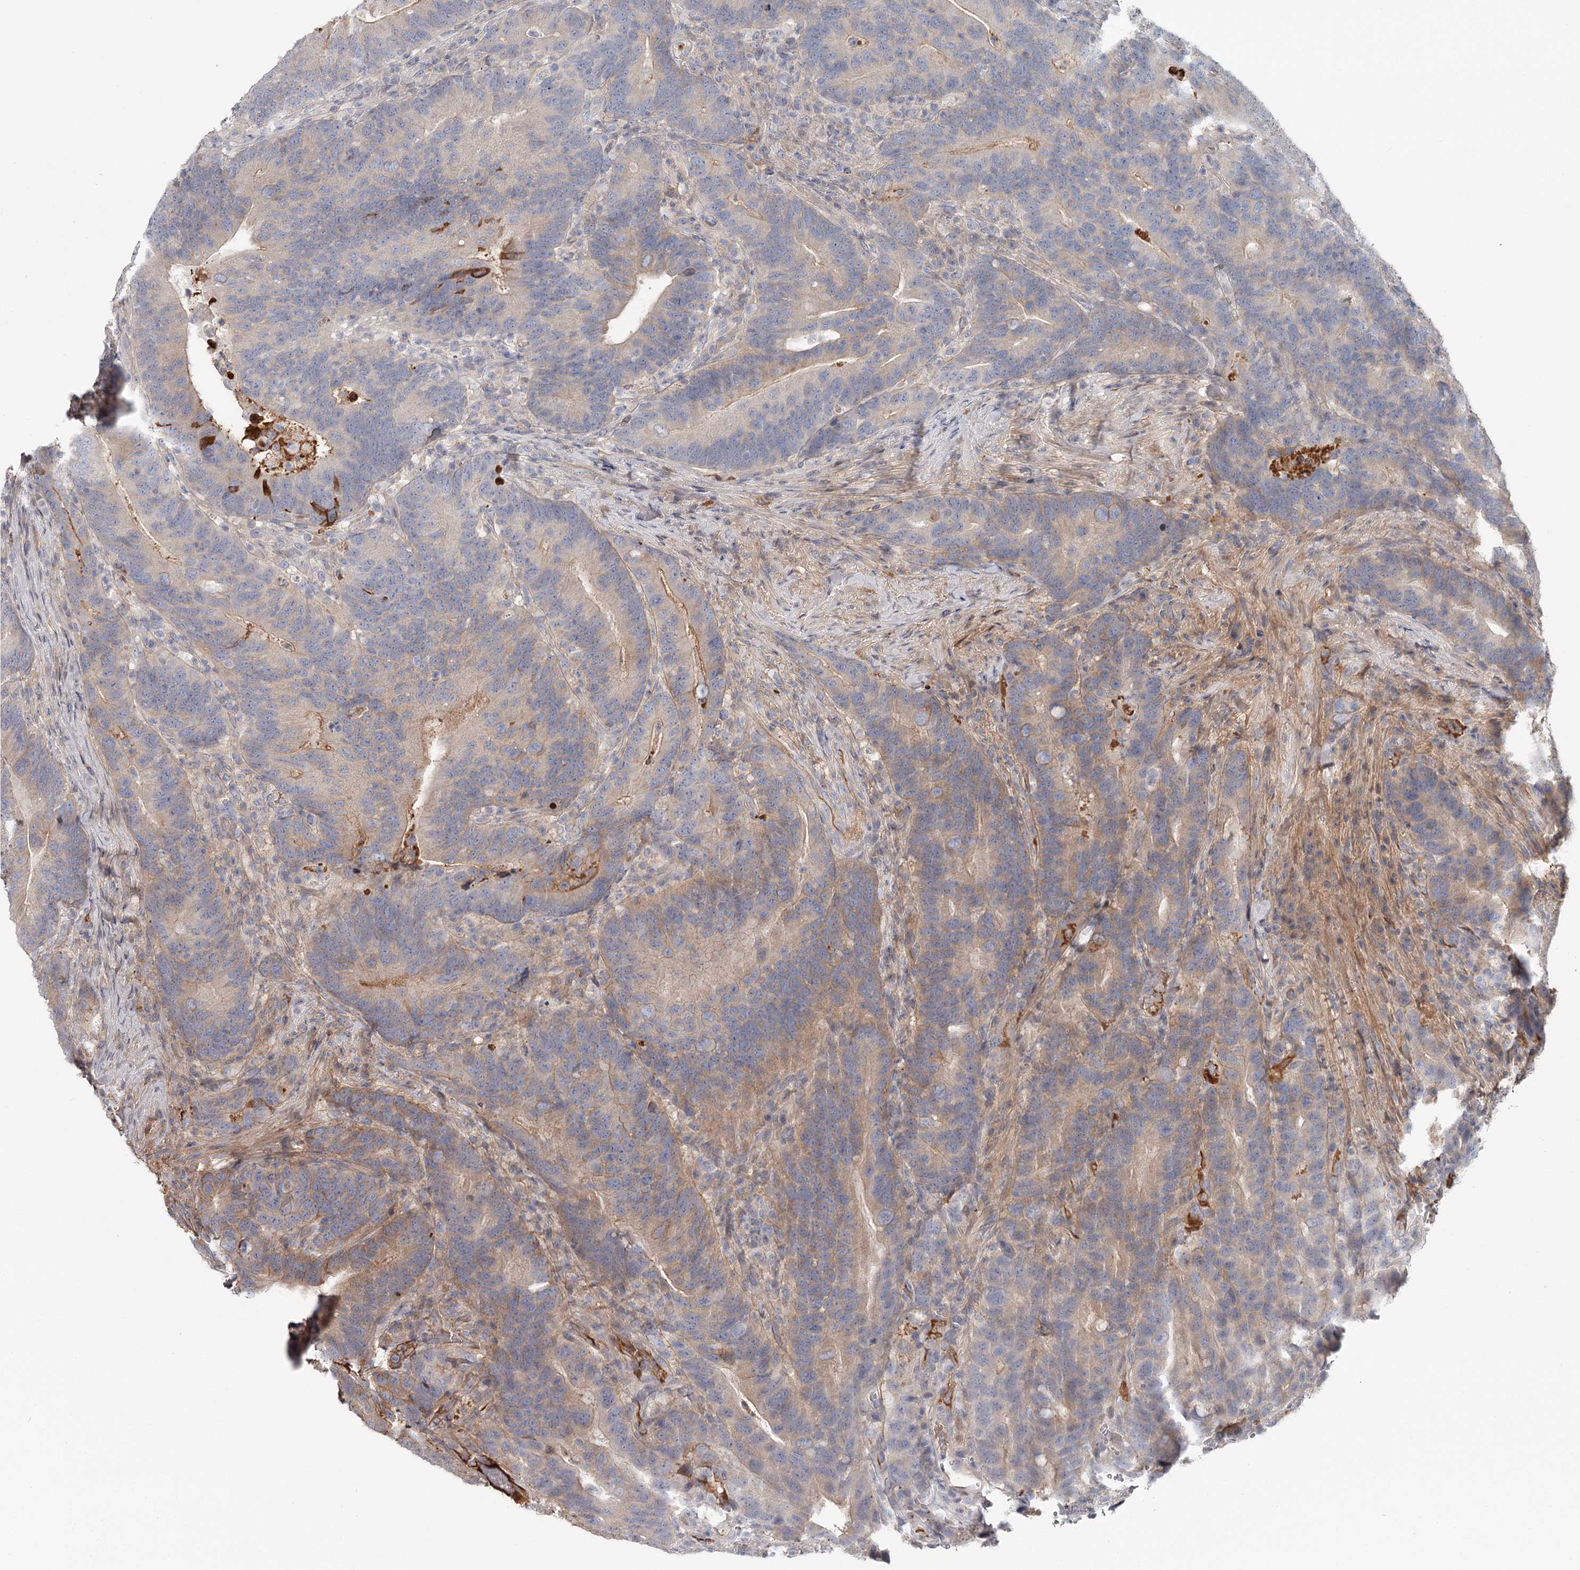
{"staining": {"intensity": "moderate", "quantity": "<25%", "location": "cytoplasmic/membranous"}, "tissue": "colorectal cancer", "cell_type": "Tumor cells", "image_type": "cancer", "snomed": [{"axis": "morphology", "description": "Adenocarcinoma, NOS"}, {"axis": "topography", "description": "Colon"}], "caption": "A brown stain highlights moderate cytoplasmic/membranous staining of a protein in human adenocarcinoma (colorectal) tumor cells.", "gene": "DHRS9", "patient": {"sex": "female", "age": 66}}